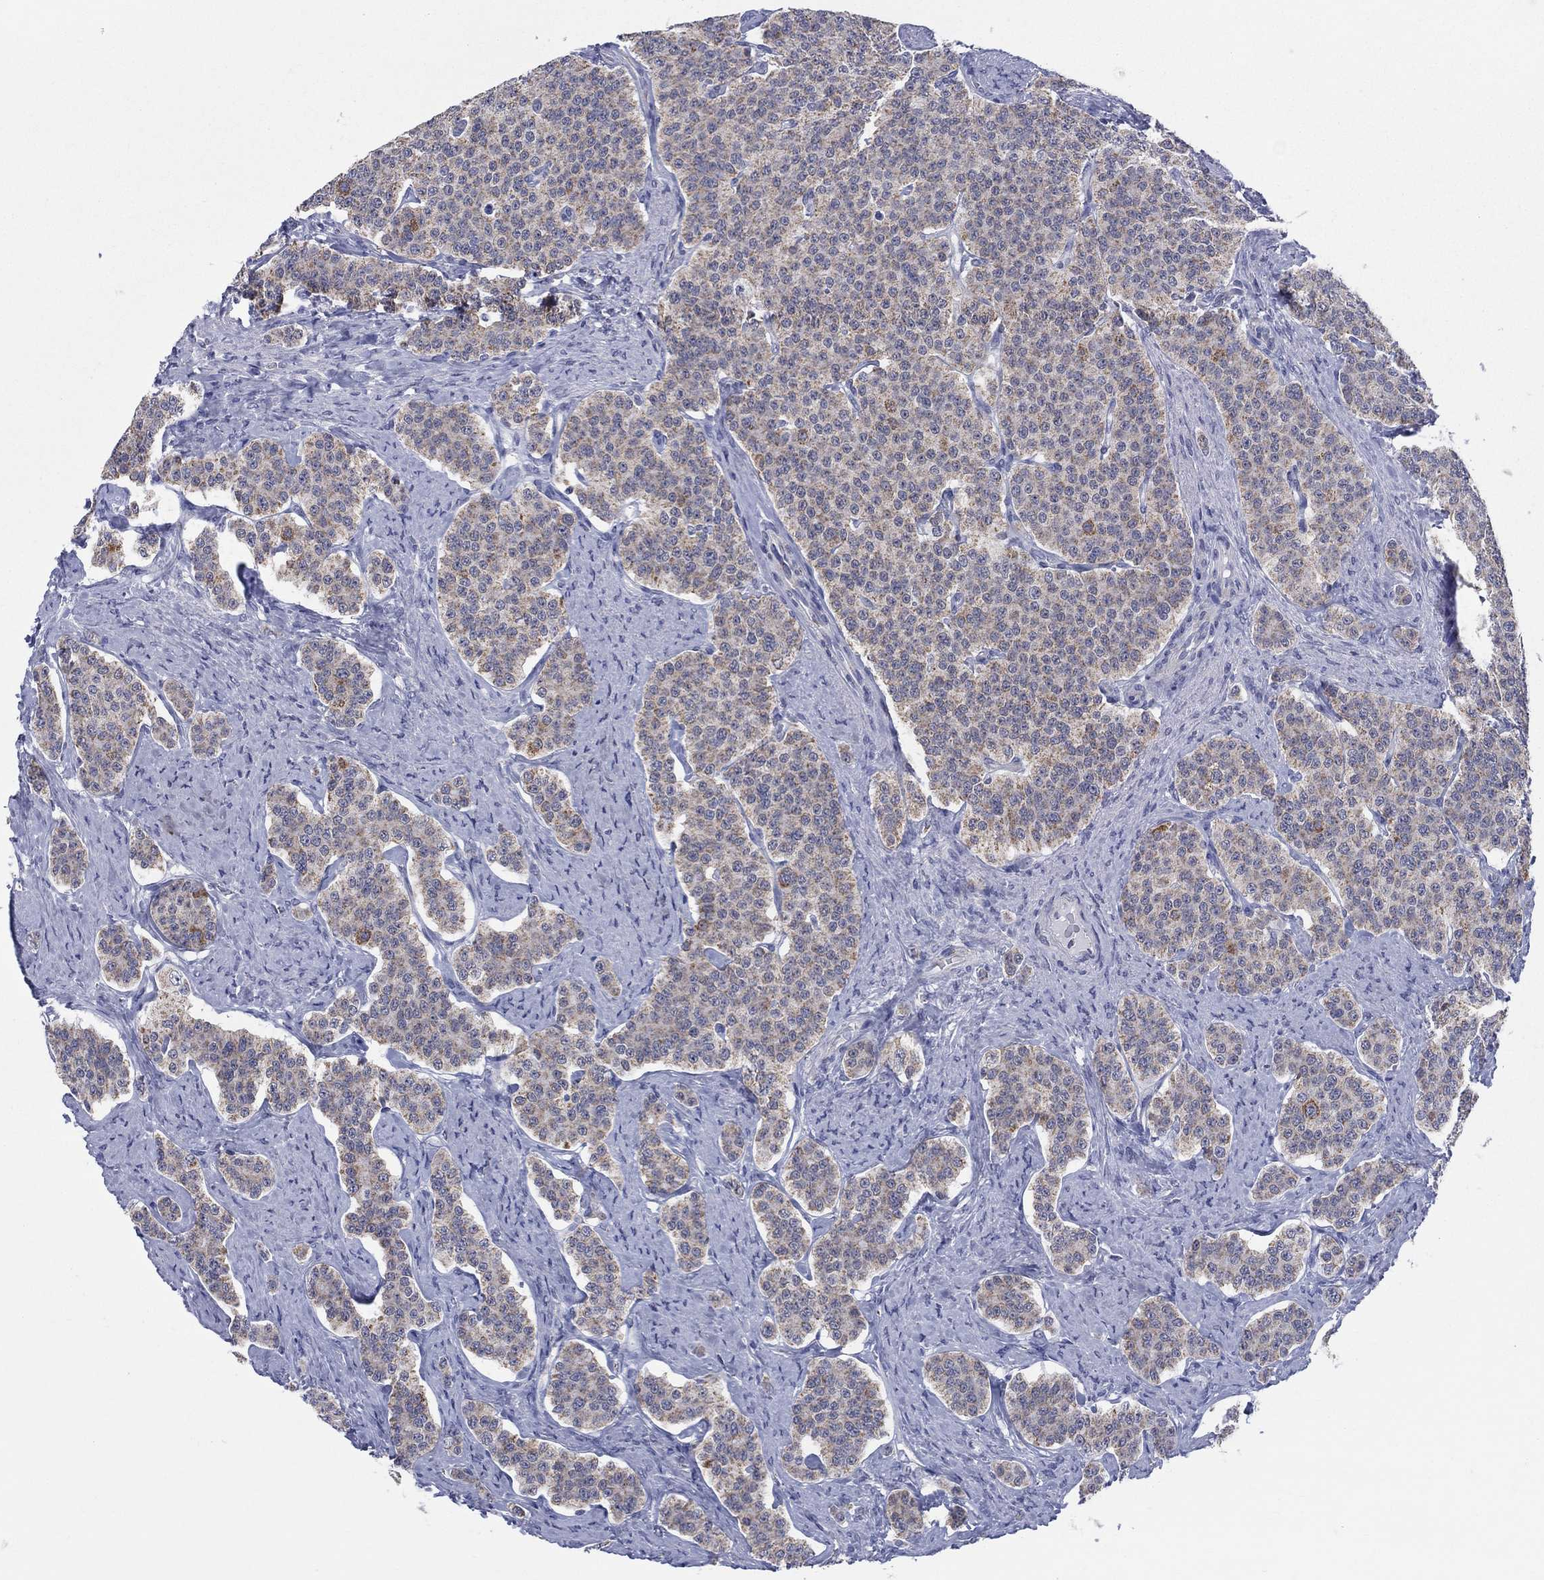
{"staining": {"intensity": "moderate", "quantity": "<25%", "location": "cytoplasmic/membranous"}, "tissue": "carcinoid", "cell_type": "Tumor cells", "image_type": "cancer", "snomed": [{"axis": "morphology", "description": "Carcinoid, malignant, NOS"}, {"axis": "topography", "description": "Small intestine"}], "caption": "Carcinoid was stained to show a protein in brown. There is low levels of moderate cytoplasmic/membranous positivity in approximately <25% of tumor cells. The protein of interest is stained brown, and the nuclei are stained in blue (DAB IHC with brightfield microscopy, high magnification).", "gene": "KISS1R", "patient": {"sex": "female", "age": 58}}